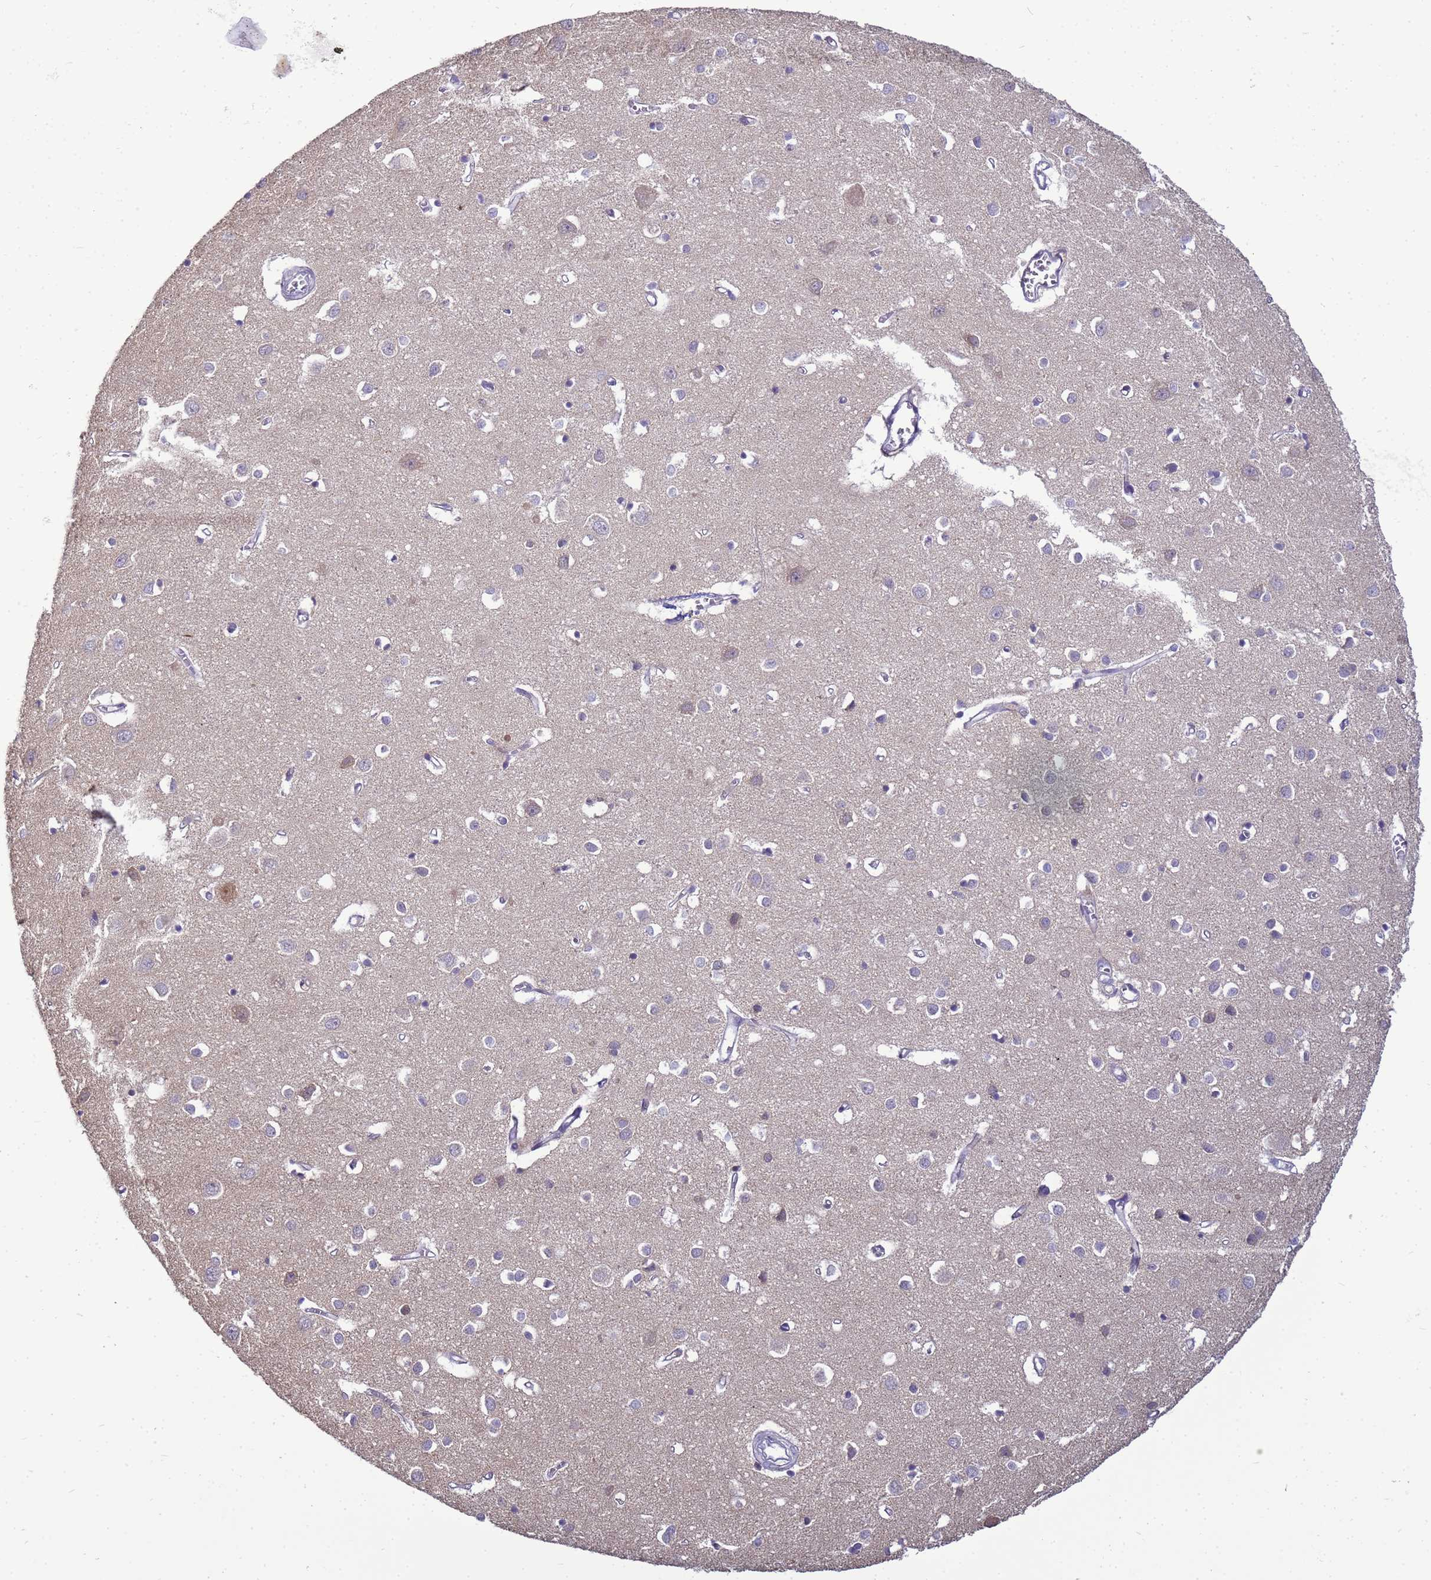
{"staining": {"intensity": "negative", "quantity": "none", "location": "none"}, "tissue": "cerebral cortex", "cell_type": "Endothelial cells", "image_type": "normal", "snomed": [{"axis": "morphology", "description": "Normal tissue, NOS"}, {"axis": "topography", "description": "Cerebral cortex"}], "caption": "DAB immunohistochemical staining of normal human cerebral cortex shows no significant expression in endothelial cells. (DAB (3,3'-diaminobenzidine) IHC visualized using brightfield microscopy, high magnification).", "gene": "TMEM74B", "patient": {"sex": "female", "age": 64}}